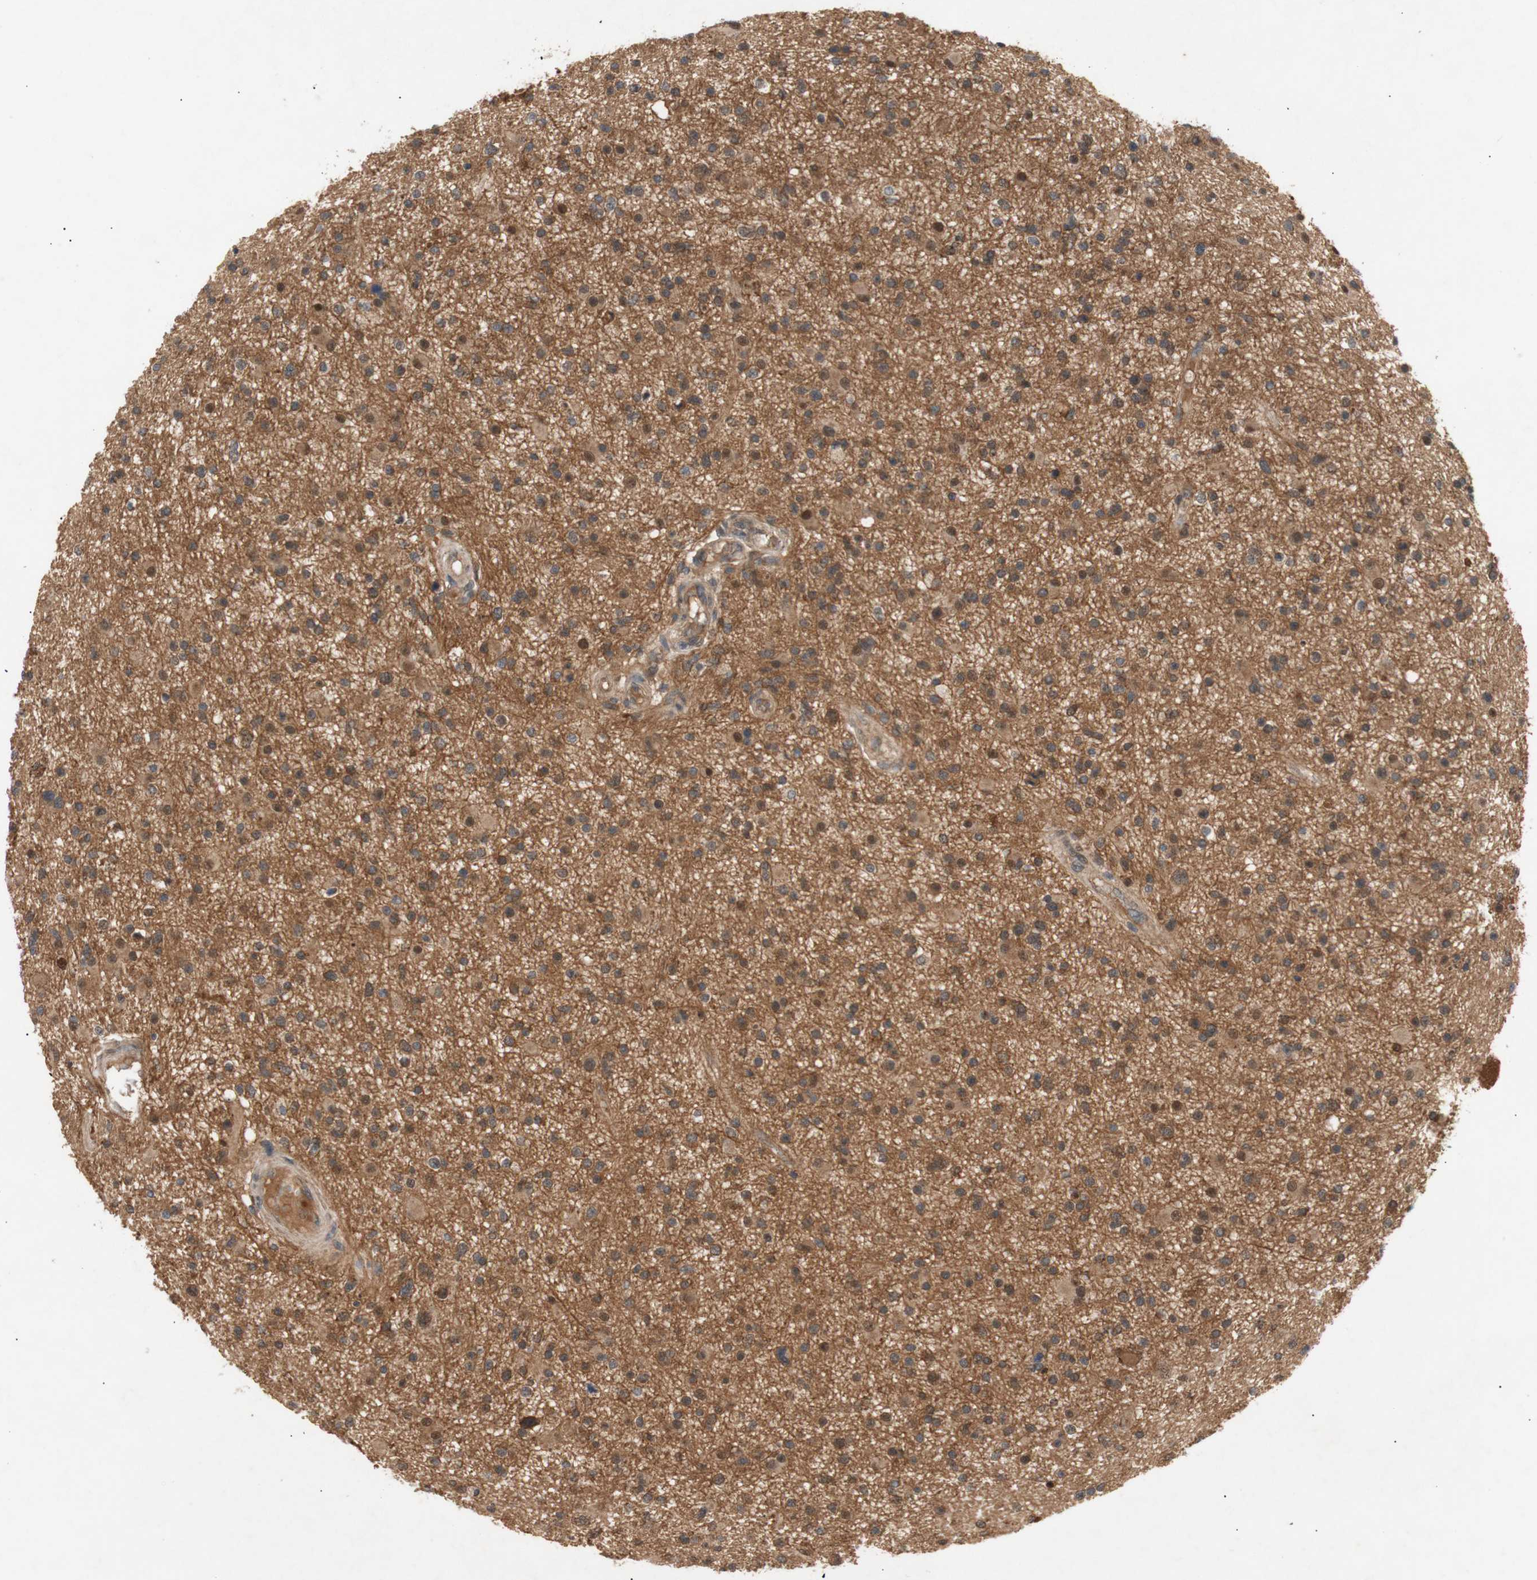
{"staining": {"intensity": "moderate", "quantity": ">75%", "location": "cytoplasmic/membranous,nuclear"}, "tissue": "glioma", "cell_type": "Tumor cells", "image_type": "cancer", "snomed": [{"axis": "morphology", "description": "Glioma, malignant, High grade"}, {"axis": "topography", "description": "Brain"}], "caption": "A histopathology image of glioma stained for a protein shows moderate cytoplasmic/membranous and nuclear brown staining in tumor cells.", "gene": "PKN1", "patient": {"sex": "male", "age": 33}}